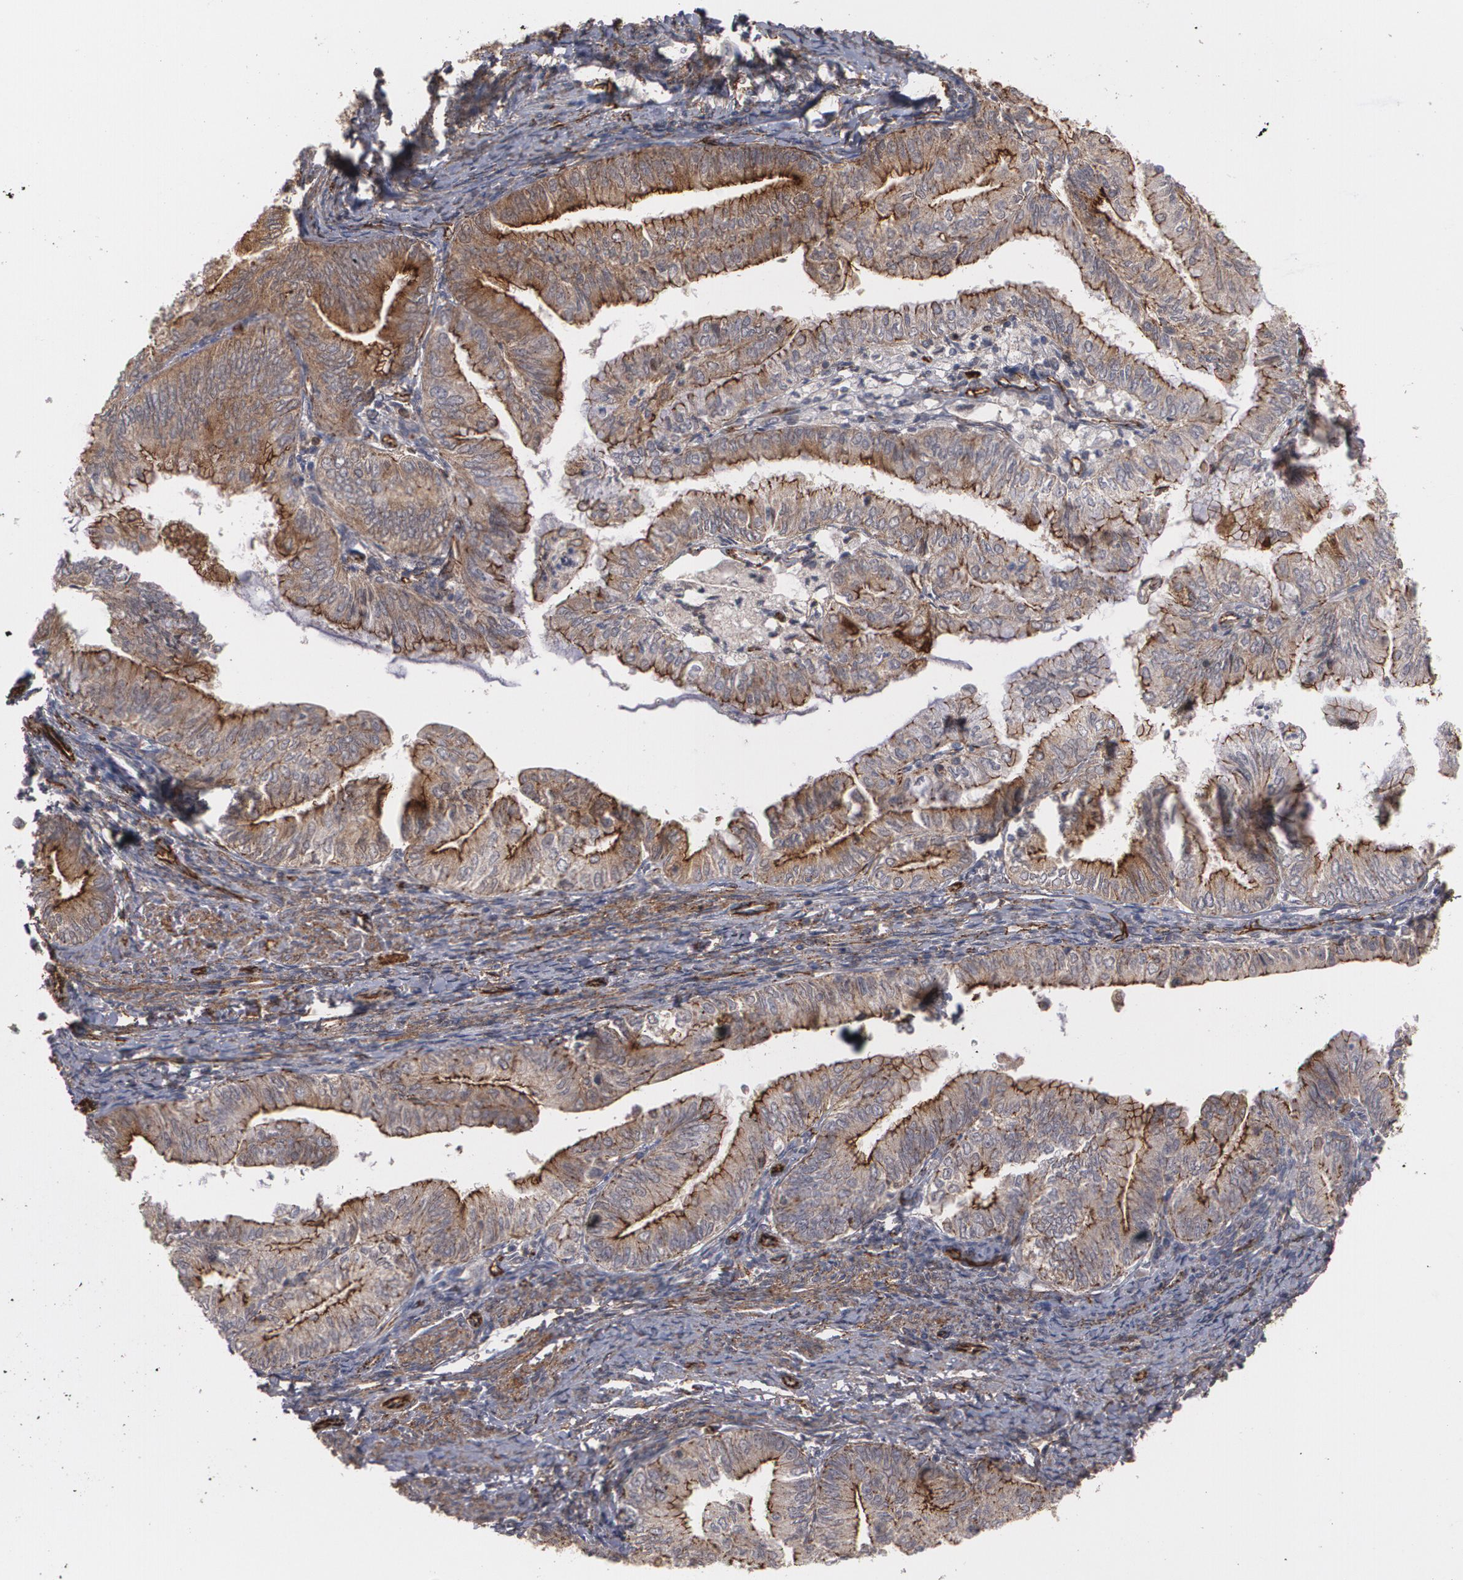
{"staining": {"intensity": "moderate", "quantity": ">75%", "location": "cytoplasmic/membranous"}, "tissue": "endometrial cancer", "cell_type": "Tumor cells", "image_type": "cancer", "snomed": [{"axis": "morphology", "description": "Adenocarcinoma, NOS"}, {"axis": "topography", "description": "Endometrium"}], "caption": "Immunohistochemistry of human adenocarcinoma (endometrial) demonstrates medium levels of moderate cytoplasmic/membranous expression in approximately >75% of tumor cells.", "gene": "TJP1", "patient": {"sex": "female", "age": 66}}